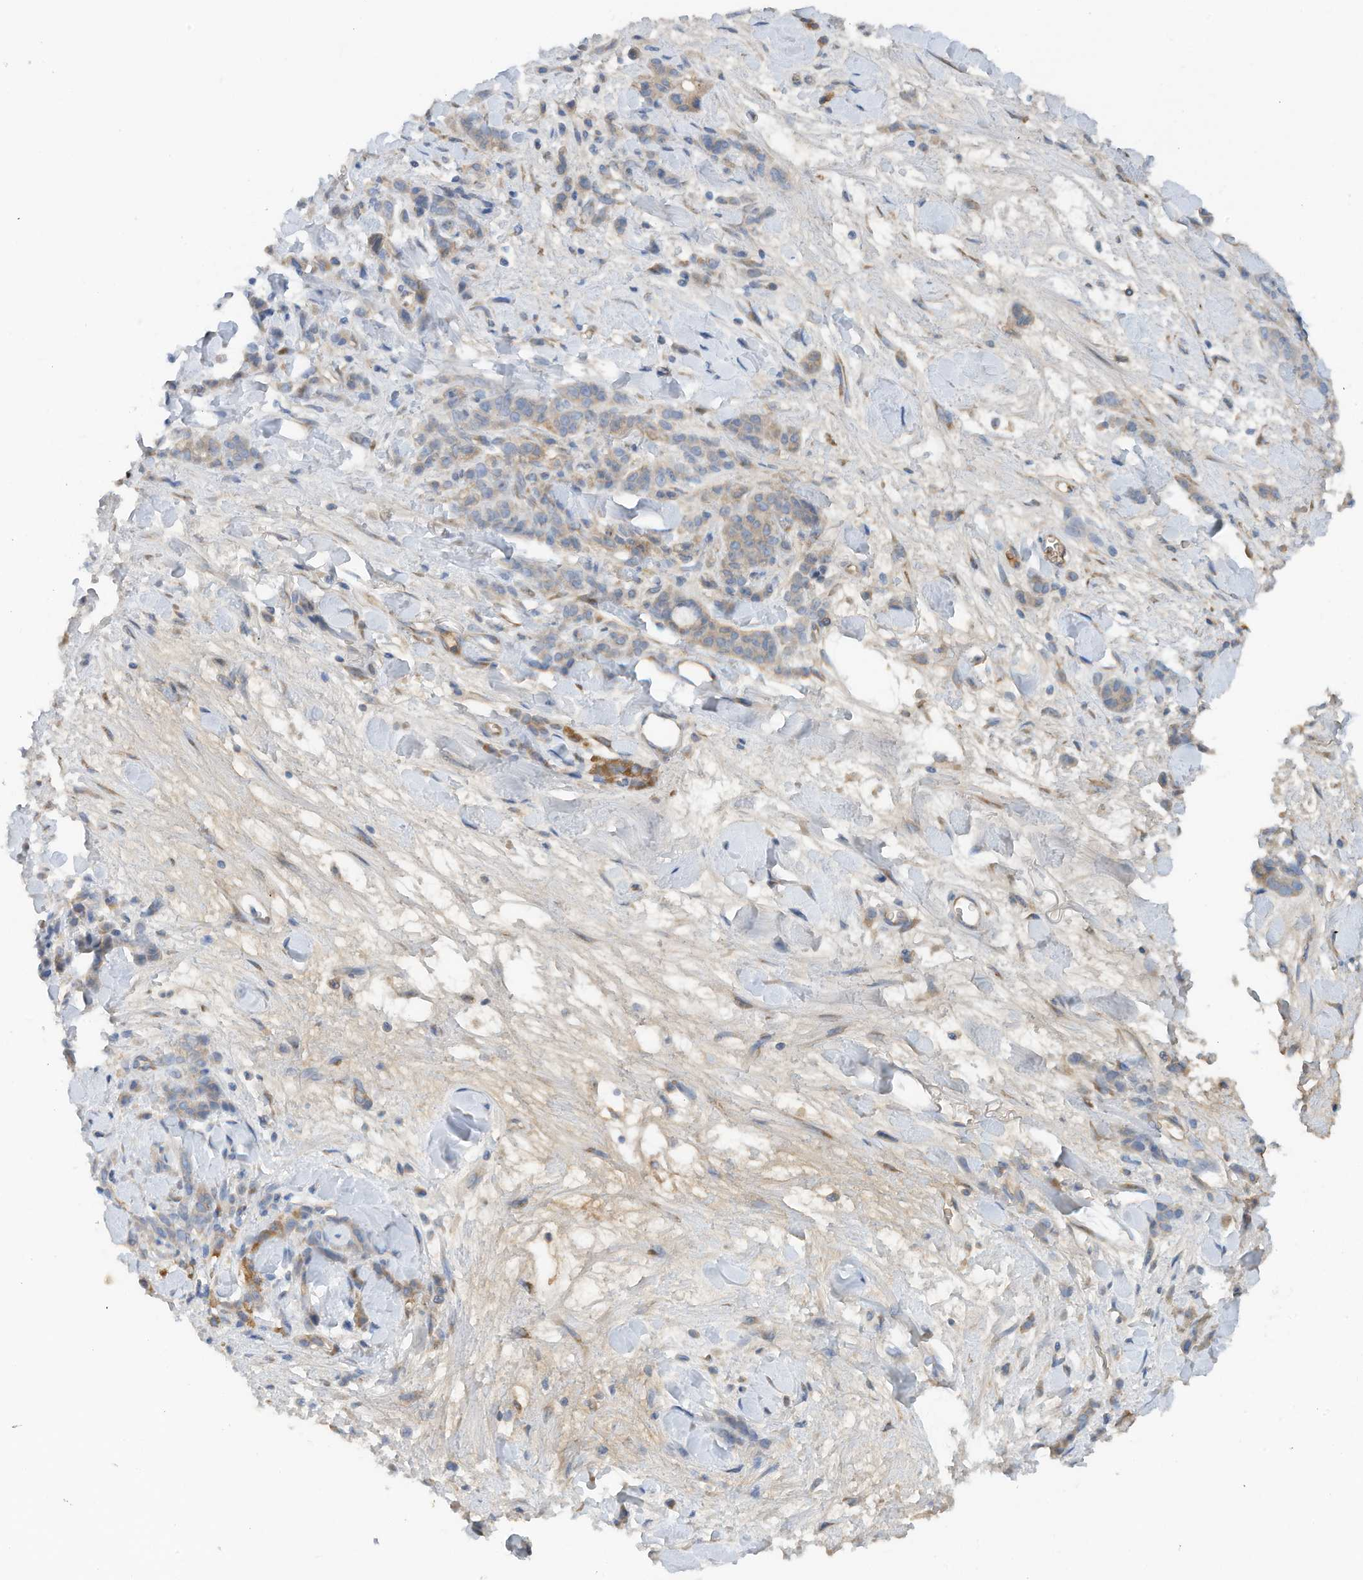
{"staining": {"intensity": "weak", "quantity": "25%-75%", "location": "cytoplasmic/membranous"}, "tissue": "stomach cancer", "cell_type": "Tumor cells", "image_type": "cancer", "snomed": [{"axis": "morphology", "description": "Normal tissue, NOS"}, {"axis": "morphology", "description": "Adenocarcinoma, NOS"}, {"axis": "topography", "description": "Stomach"}], "caption": "Immunohistochemistry image of stomach cancer (adenocarcinoma) stained for a protein (brown), which reveals low levels of weak cytoplasmic/membranous positivity in about 25%-75% of tumor cells.", "gene": "SLC5A11", "patient": {"sex": "male", "age": 82}}